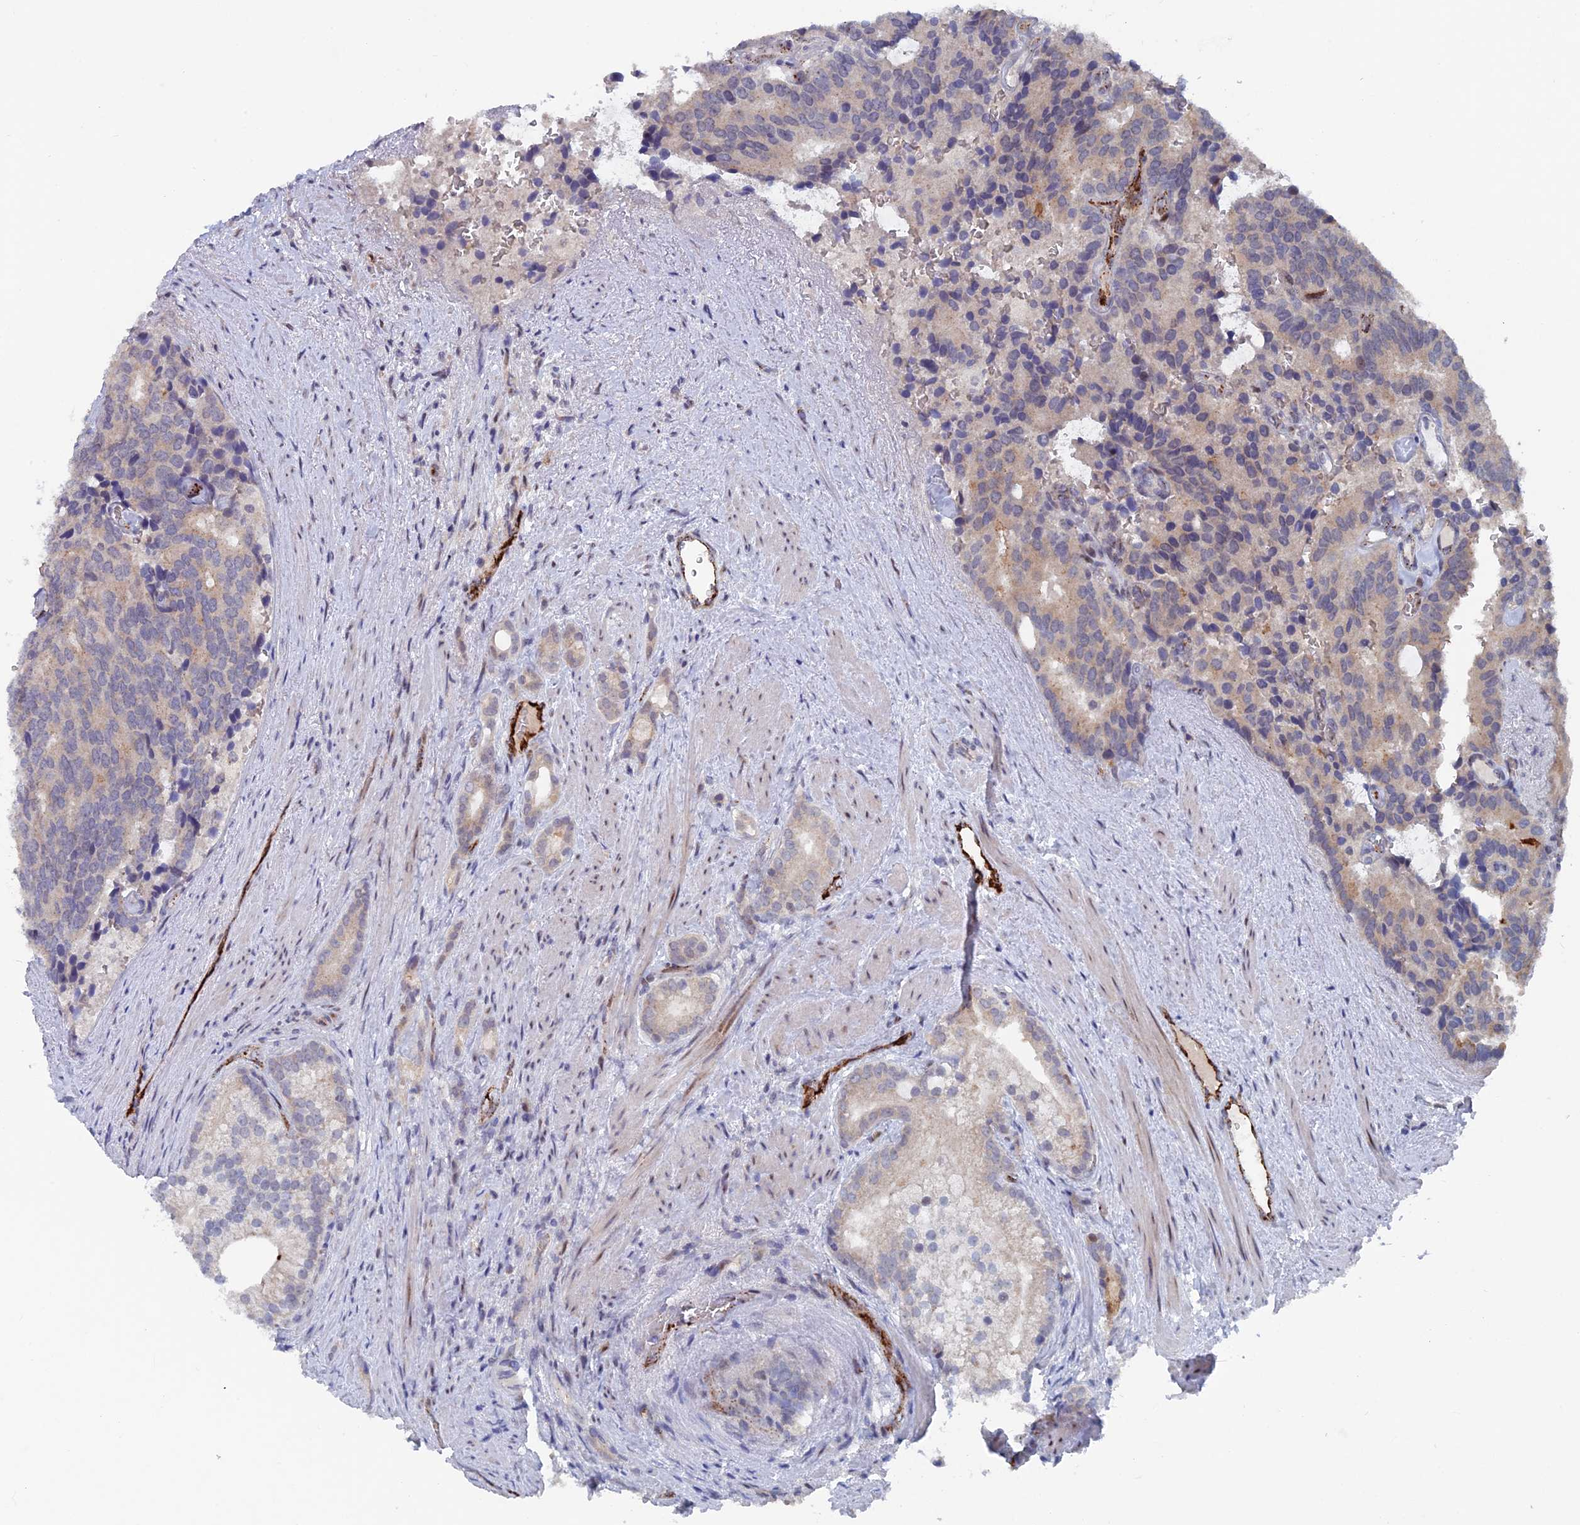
{"staining": {"intensity": "weak", "quantity": "<25%", "location": "cytoplasmic/membranous"}, "tissue": "prostate cancer", "cell_type": "Tumor cells", "image_type": "cancer", "snomed": [{"axis": "morphology", "description": "Adenocarcinoma, Low grade"}, {"axis": "topography", "description": "Prostate"}], "caption": "The histopathology image reveals no staining of tumor cells in prostate cancer (adenocarcinoma (low-grade)).", "gene": "SH3D21", "patient": {"sex": "male", "age": 71}}